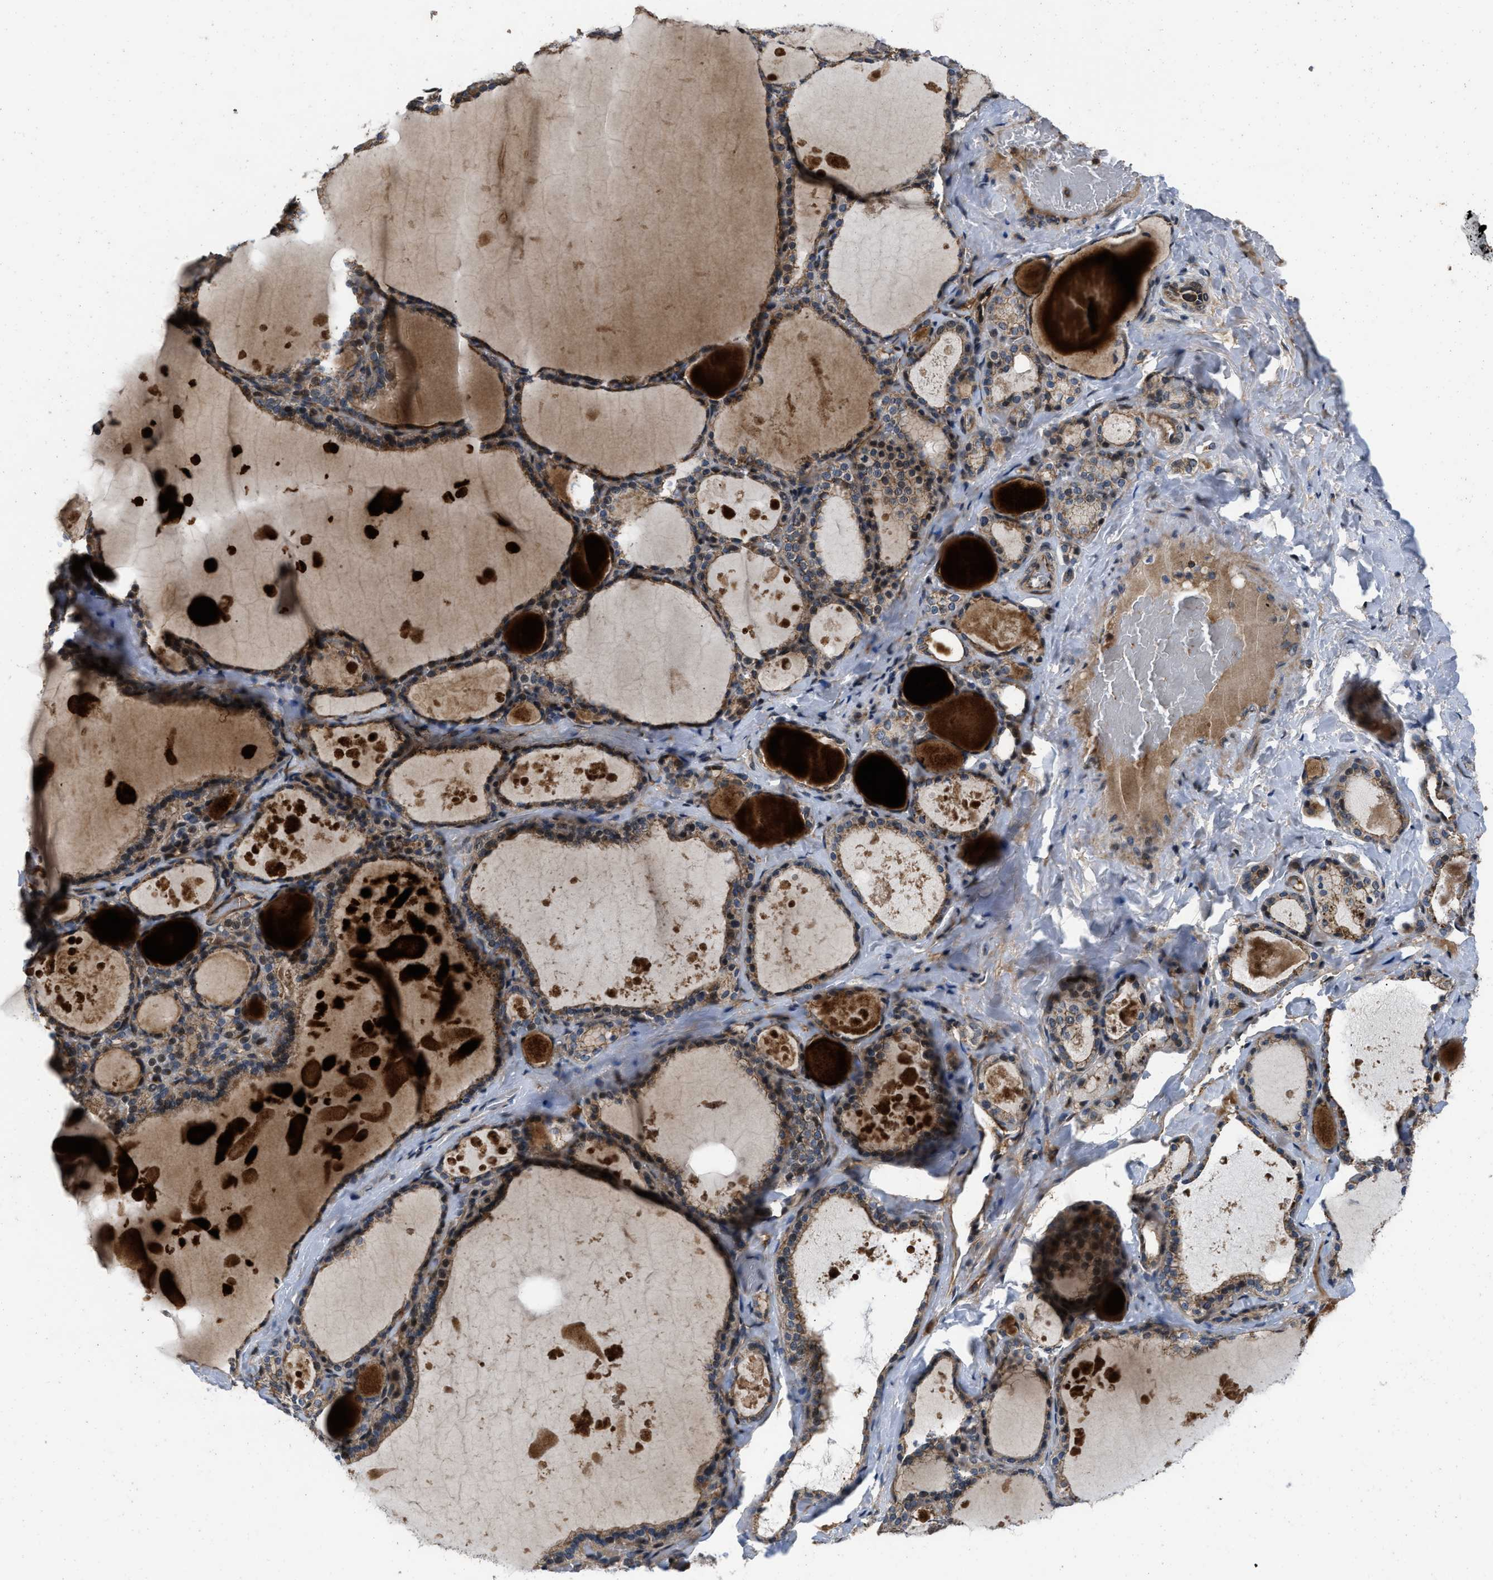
{"staining": {"intensity": "strong", "quantity": ">75%", "location": "cytoplasmic/membranous"}, "tissue": "thyroid gland", "cell_type": "Glandular cells", "image_type": "normal", "snomed": [{"axis": "morphology", "description": "Normal tissue, NOS"}, {"axis": "topography", "description": "Thyroid gland"}], "caption": "Immunohistochemical staining of unremarkable human thyroid gland reveals high levels of strong cytoplasmic/membranous expression in approximately >75% of glandular cells.", "gene": "PRDM14", "patient": {"sex": "male", "age": 56}}